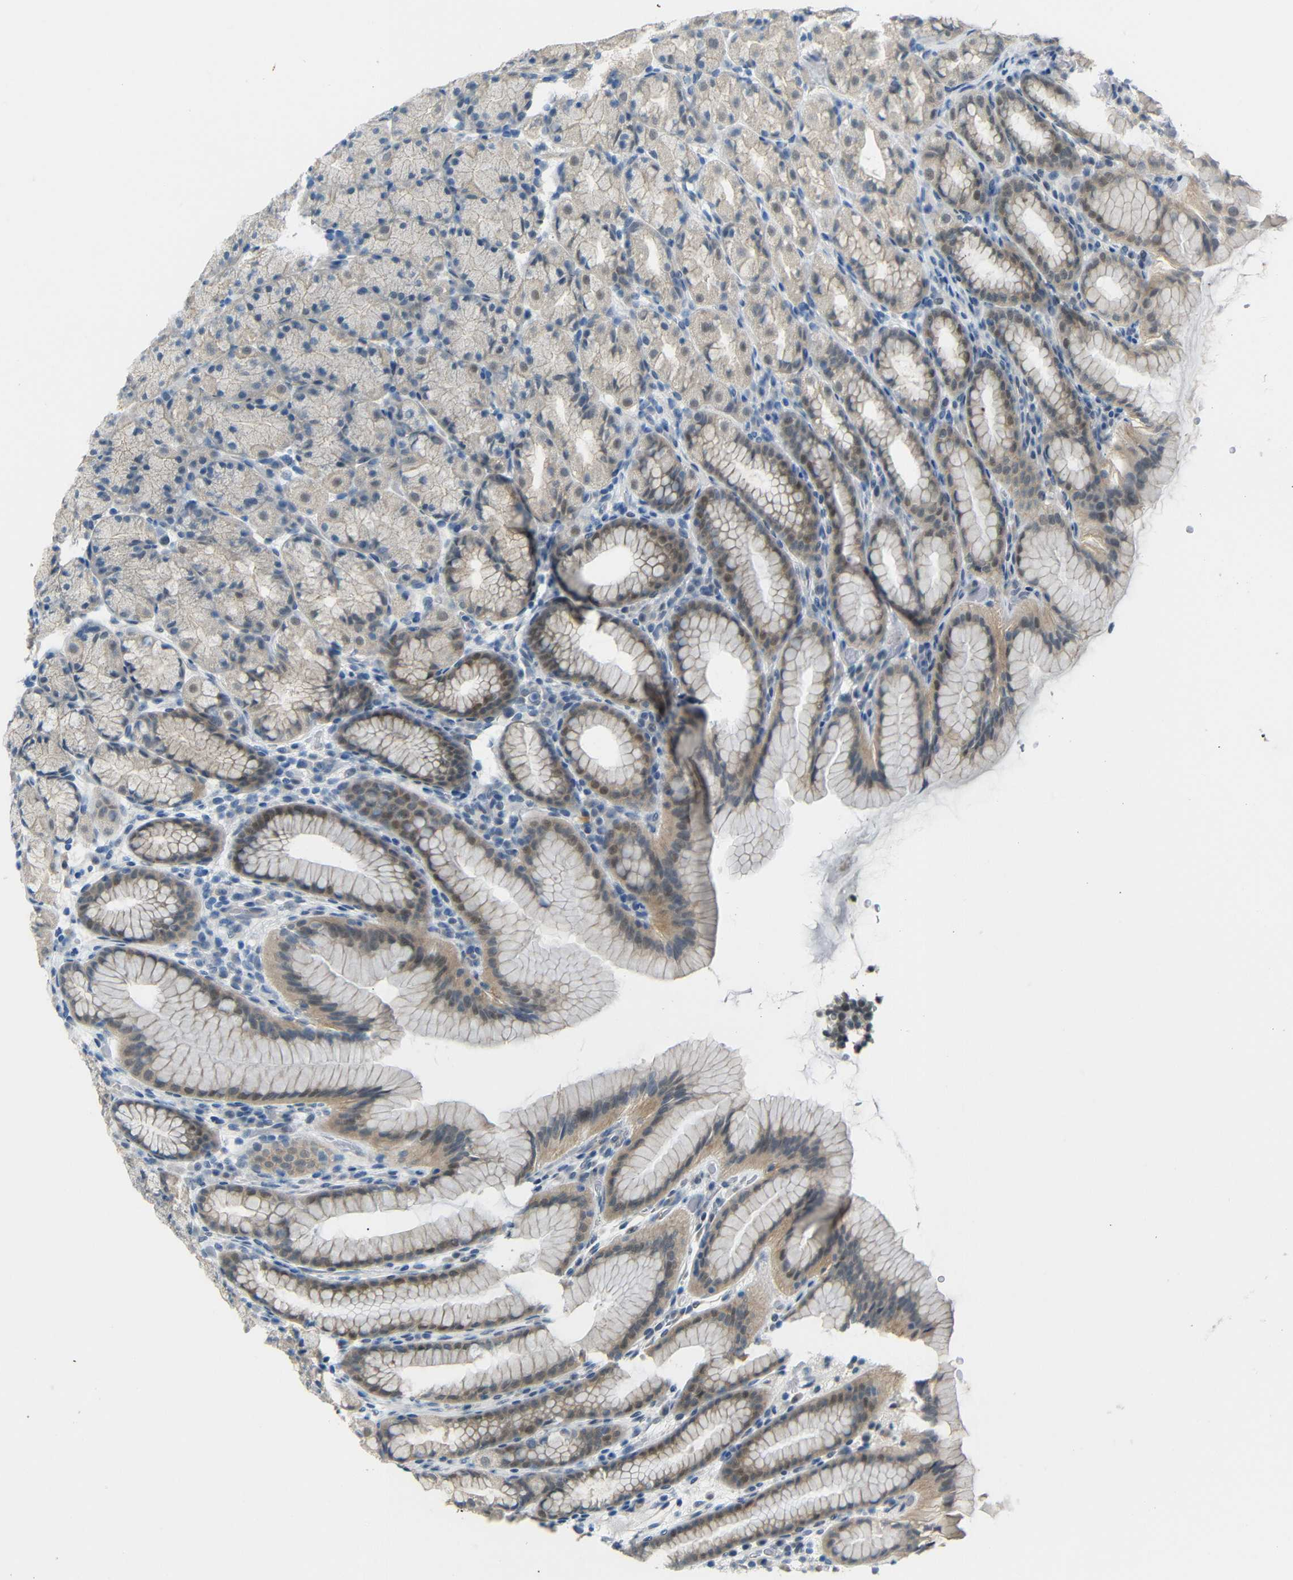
{"staining": {"intensity": "weak", "quantity": "25%-75%", "location": "cytoplasmic/membranous"}, "tissue": "stomach", "cell_type": "Glandular cells", "image_type": "normal", "snomed": [{"axis": "morphology", "description": "Normal tissue, NOS"}, {"axis": "topography", "description": "Stomach, upper"}], "caption": "A brown stain labels weak cytoplasmic/membranous positivity of a protein in glandular cells of normal human stomach.", "gene": "GPR158", "patient": {"sex": "male", "age": 68}}